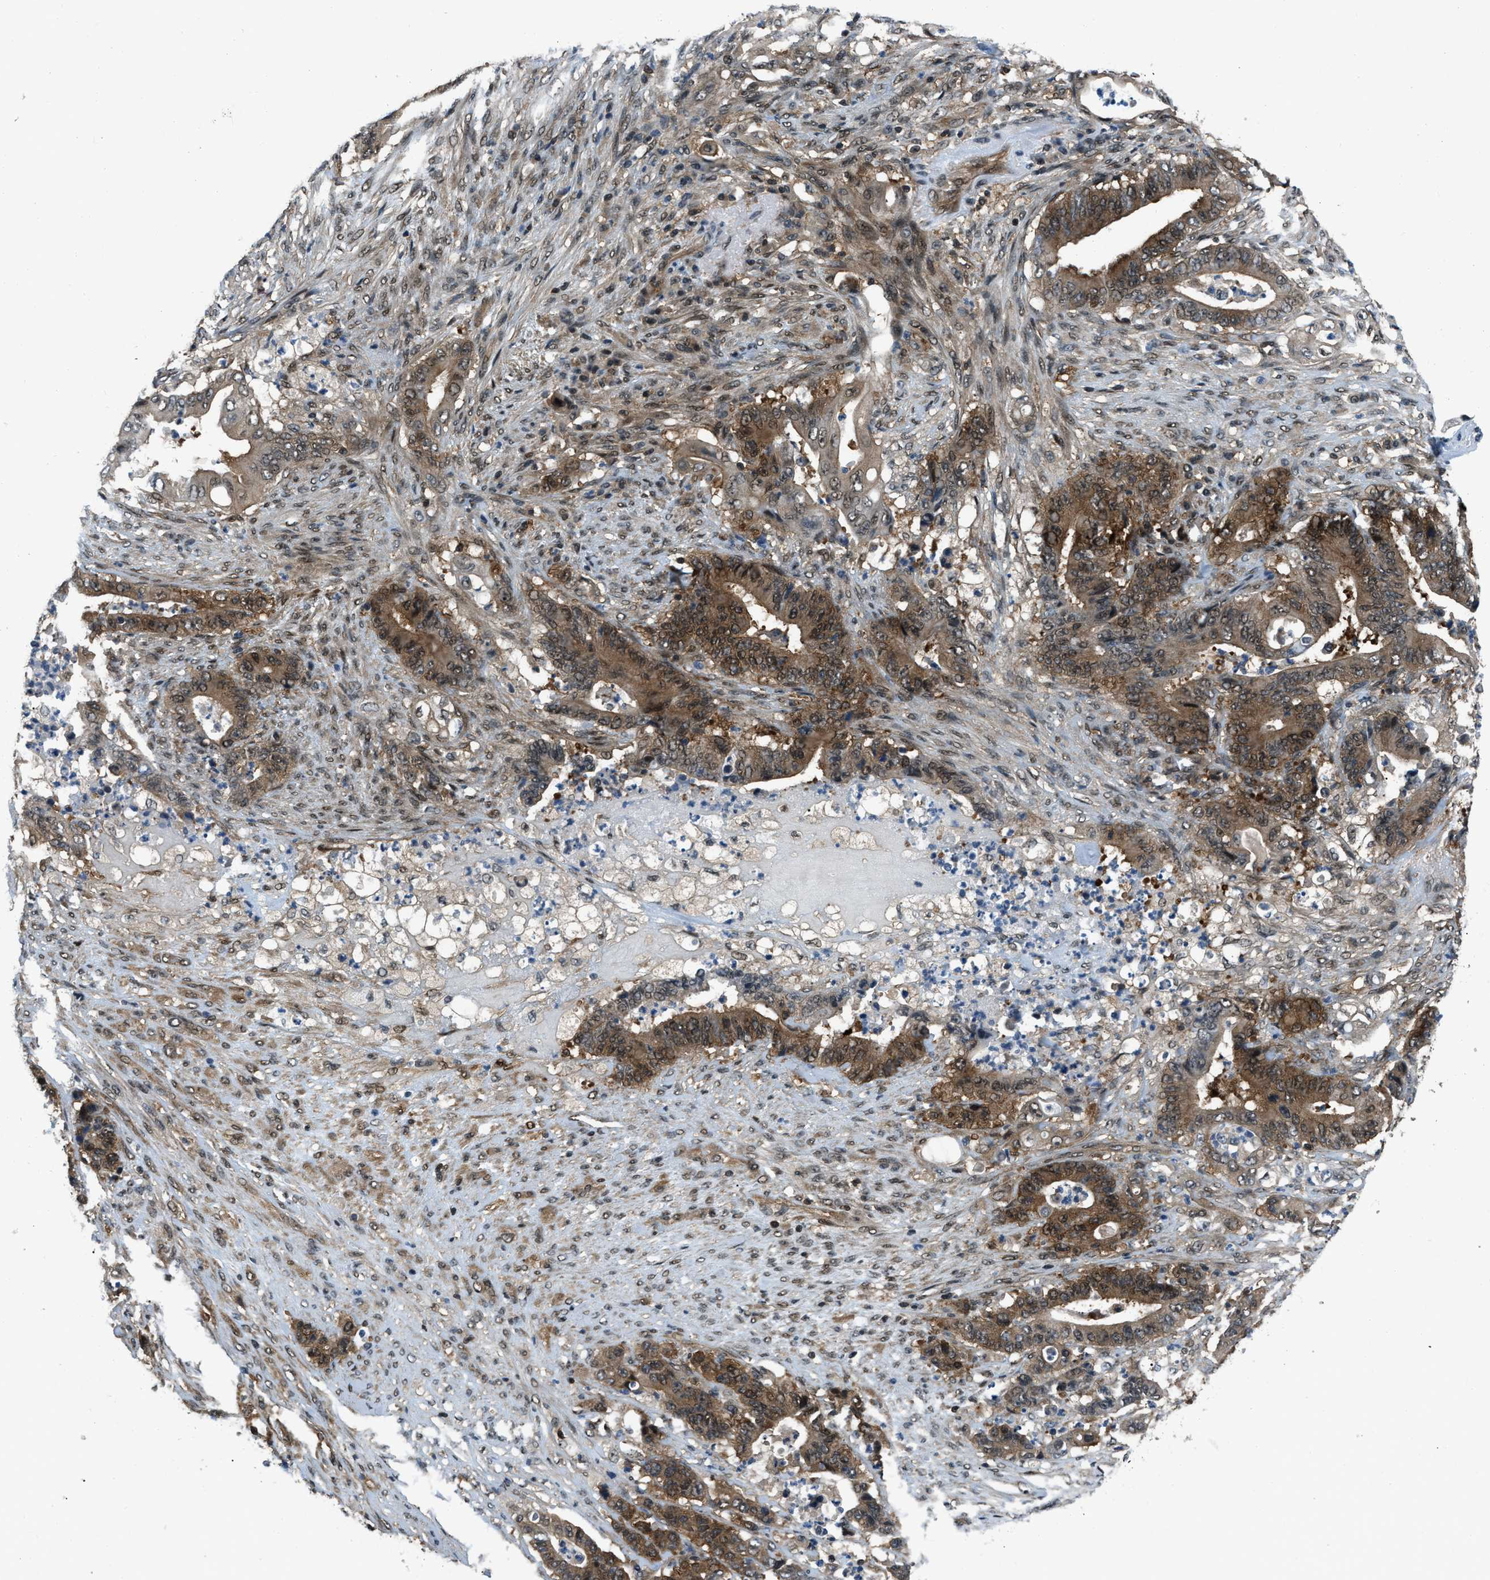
{"staining": {"intensity": "moderate", "quantity": ">75%", "location": "cytoplasmic/membranous,nuclear"}, "tissue": "stomach cancer", "cell_type": "Tumor cells", "image_type": "cancer", "snomed": [{"axis": "morphology", "description": "Adenocarcinoma, NOS"}, {"axis": "topography", "description": "Stomach"}], "caption": "Adenocarcinoma (stomach) tissue displays moderate cytoplasmic/membranous and nuclear positivity in about >75% of tumor cells, visualized by immunohistochemistry.", "gene": "NUDCD3", "patient": {"sex": "female", "age": 73}}